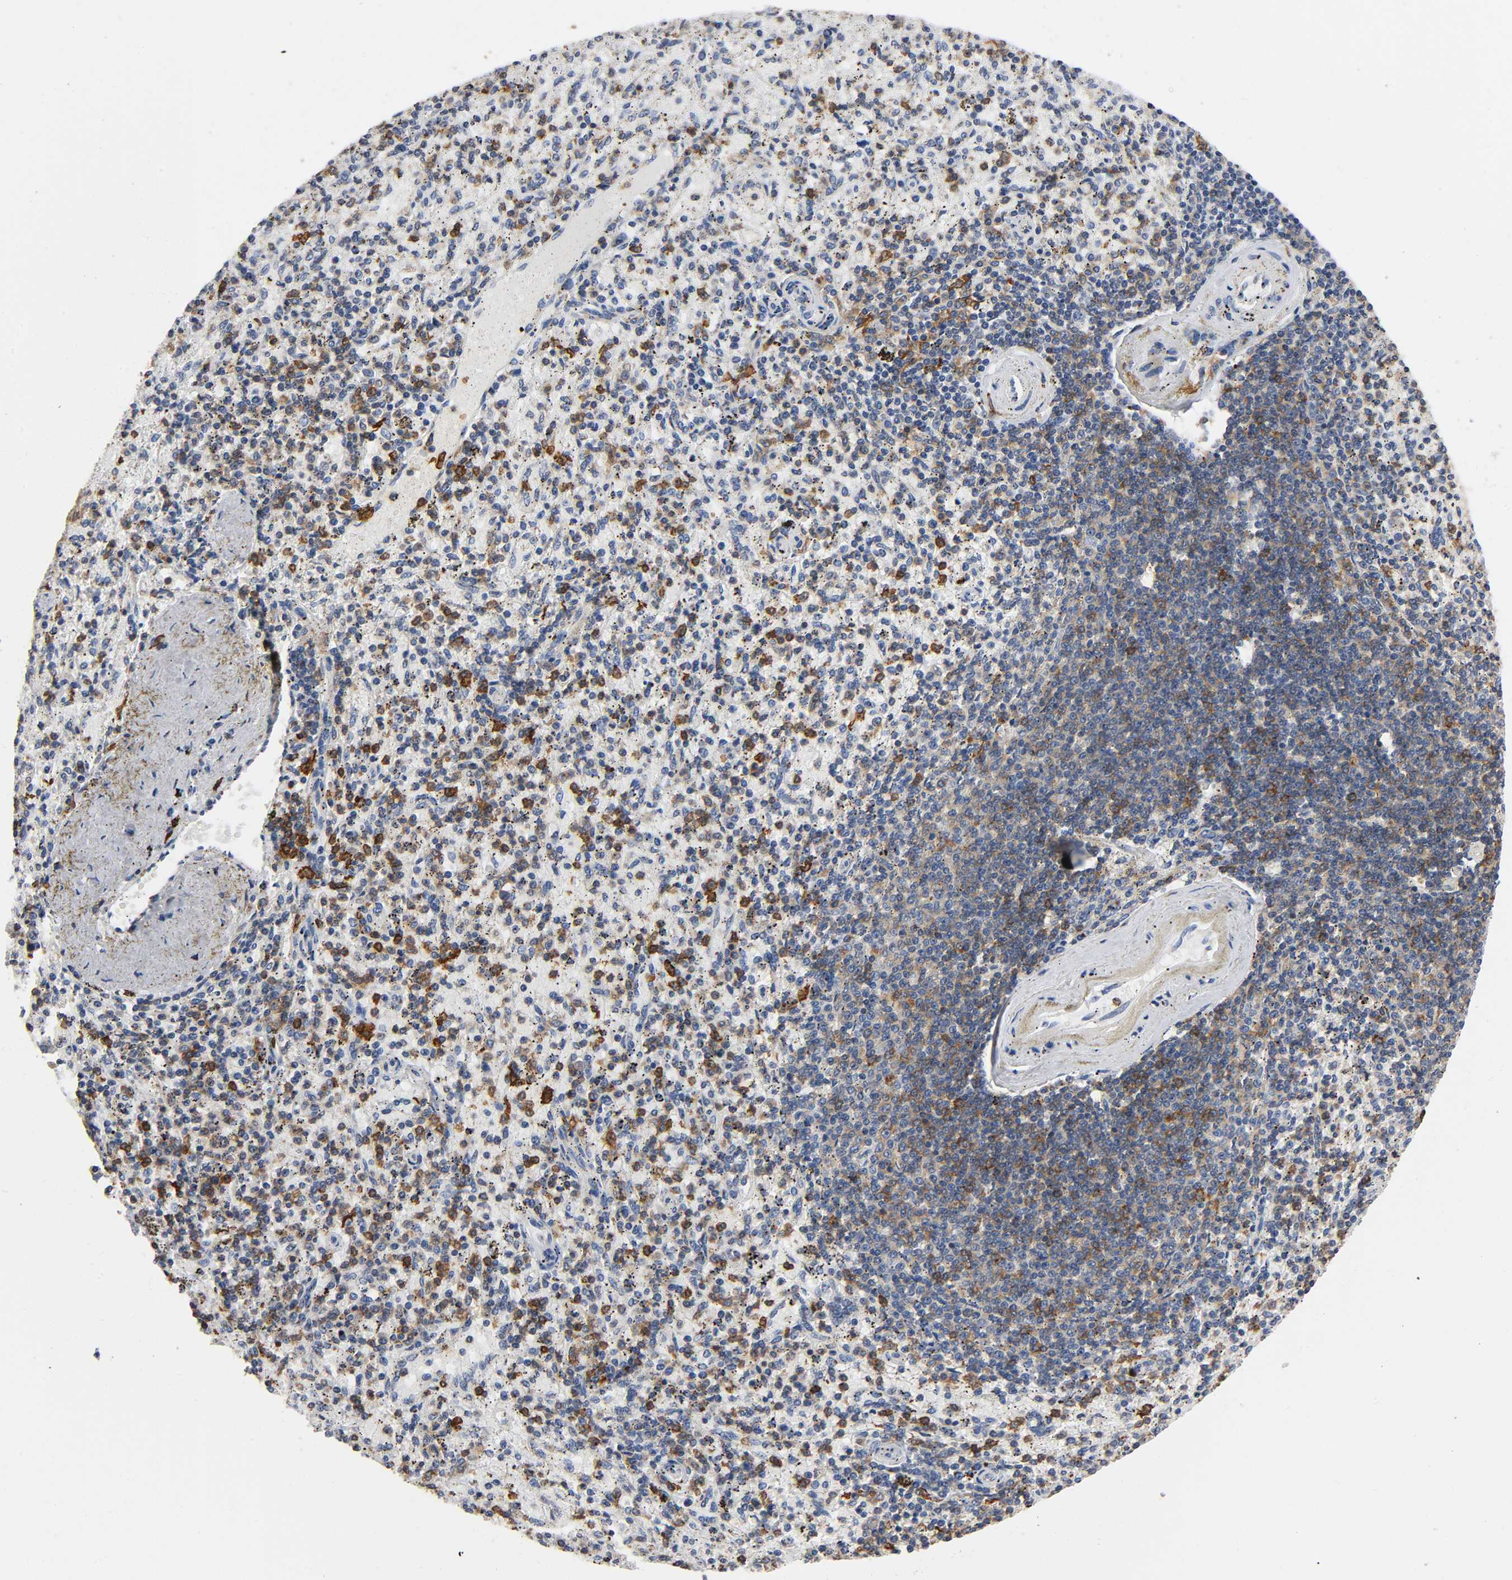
{"staining": {"intensity": "strong", "quantity": ">75%", "location": "cytoplasmic/membranous"}, "tissue": "spleen", "cell_type": "Cells in red pulp", "image_type": "normal", "snomed": [{"axis": "morphology", "description": "Normal tissue, NOS"}, {"axis": "topography", "description": "Spleen"}], "caption": "Cells in red pulp exhibit high levels of strong cytoplasmic/membranous positivity in approximately >75% of cells in normal spleen. (DAB = brown stain, brightfield microscopy at high magnification).", "gene": "CAPN10", "patient": {"sex": "female", "age": 43}}